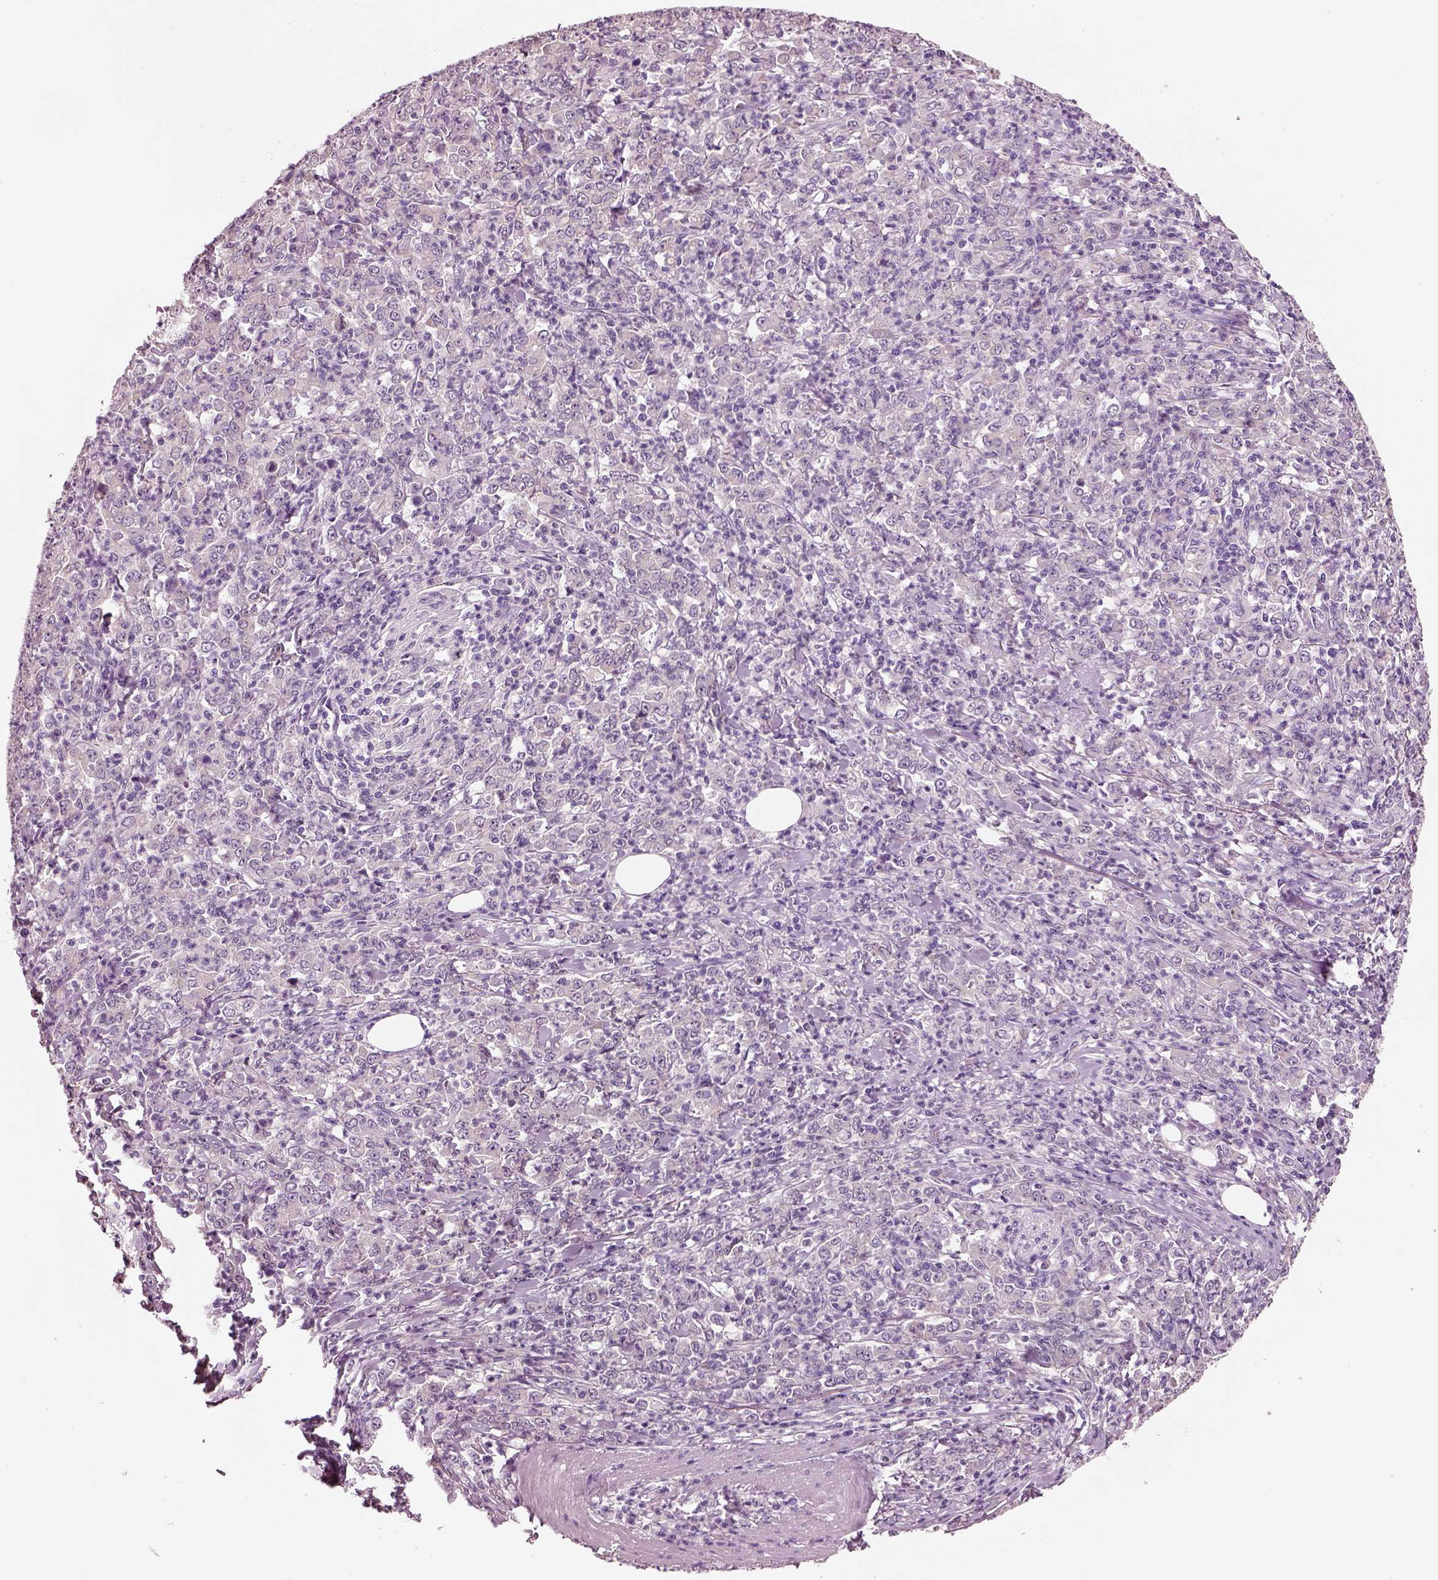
{"staining": {"intensity": "negative", "quantity": "none", "location": "none"}, "tissue": "stomach cancer", "cell_type": "Tumor cells", "image_type": "cancer", "snomed": [{"axis": "morphology", "description": "Adenocarcinoma, NOS"}, {"axis": "topography", "description": "Stomach, lower"}], "caption": "Immunohistochemical staining of human stomach cancer (adenocarcinoma) reveals no significant expression in tumor cells.", "gene": "ELSPBP1", "patient": {"sex": "female", "age": 71}}